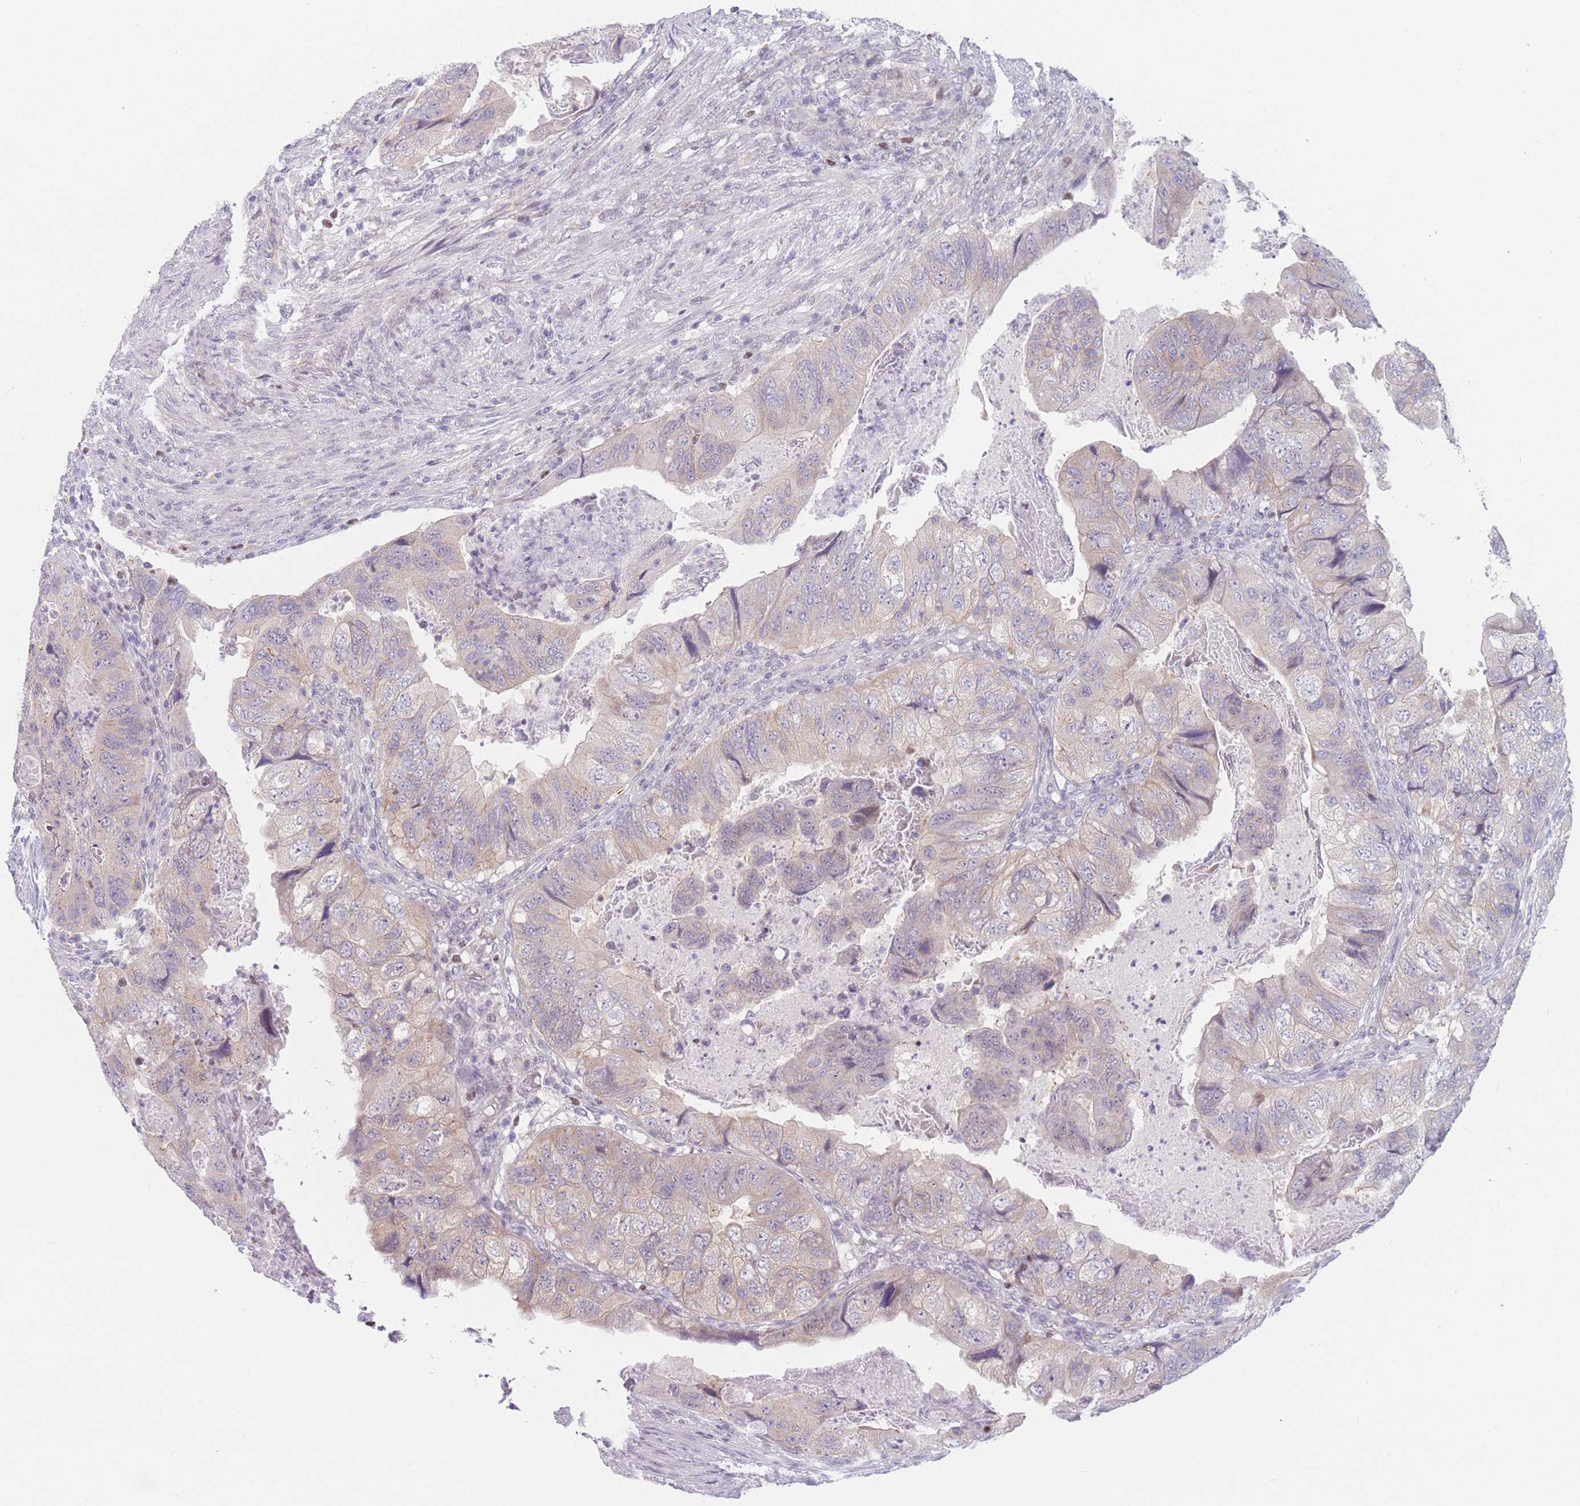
{"staining": {"intensity": "weak", "quantity": "<25%", "location": "cytoplasmic/membranous"}, "tissue": "colorectal cancer", "cell_type": "Tumor cells", "image_type": "cancer", "snomed": [{"axis": "morphology", "description": "Adenocarcinoma, NOS"}, {"axis": "topography", "description": "Rectum"}], "caption": "A high-resolution histopathology image shows immunohistochemistry staining of colorectal adenocarcinoma, which displays no significant positivity in tumor cells.", "gene": "ZNF439", "patient": {"sex": "male", "age": 63}}